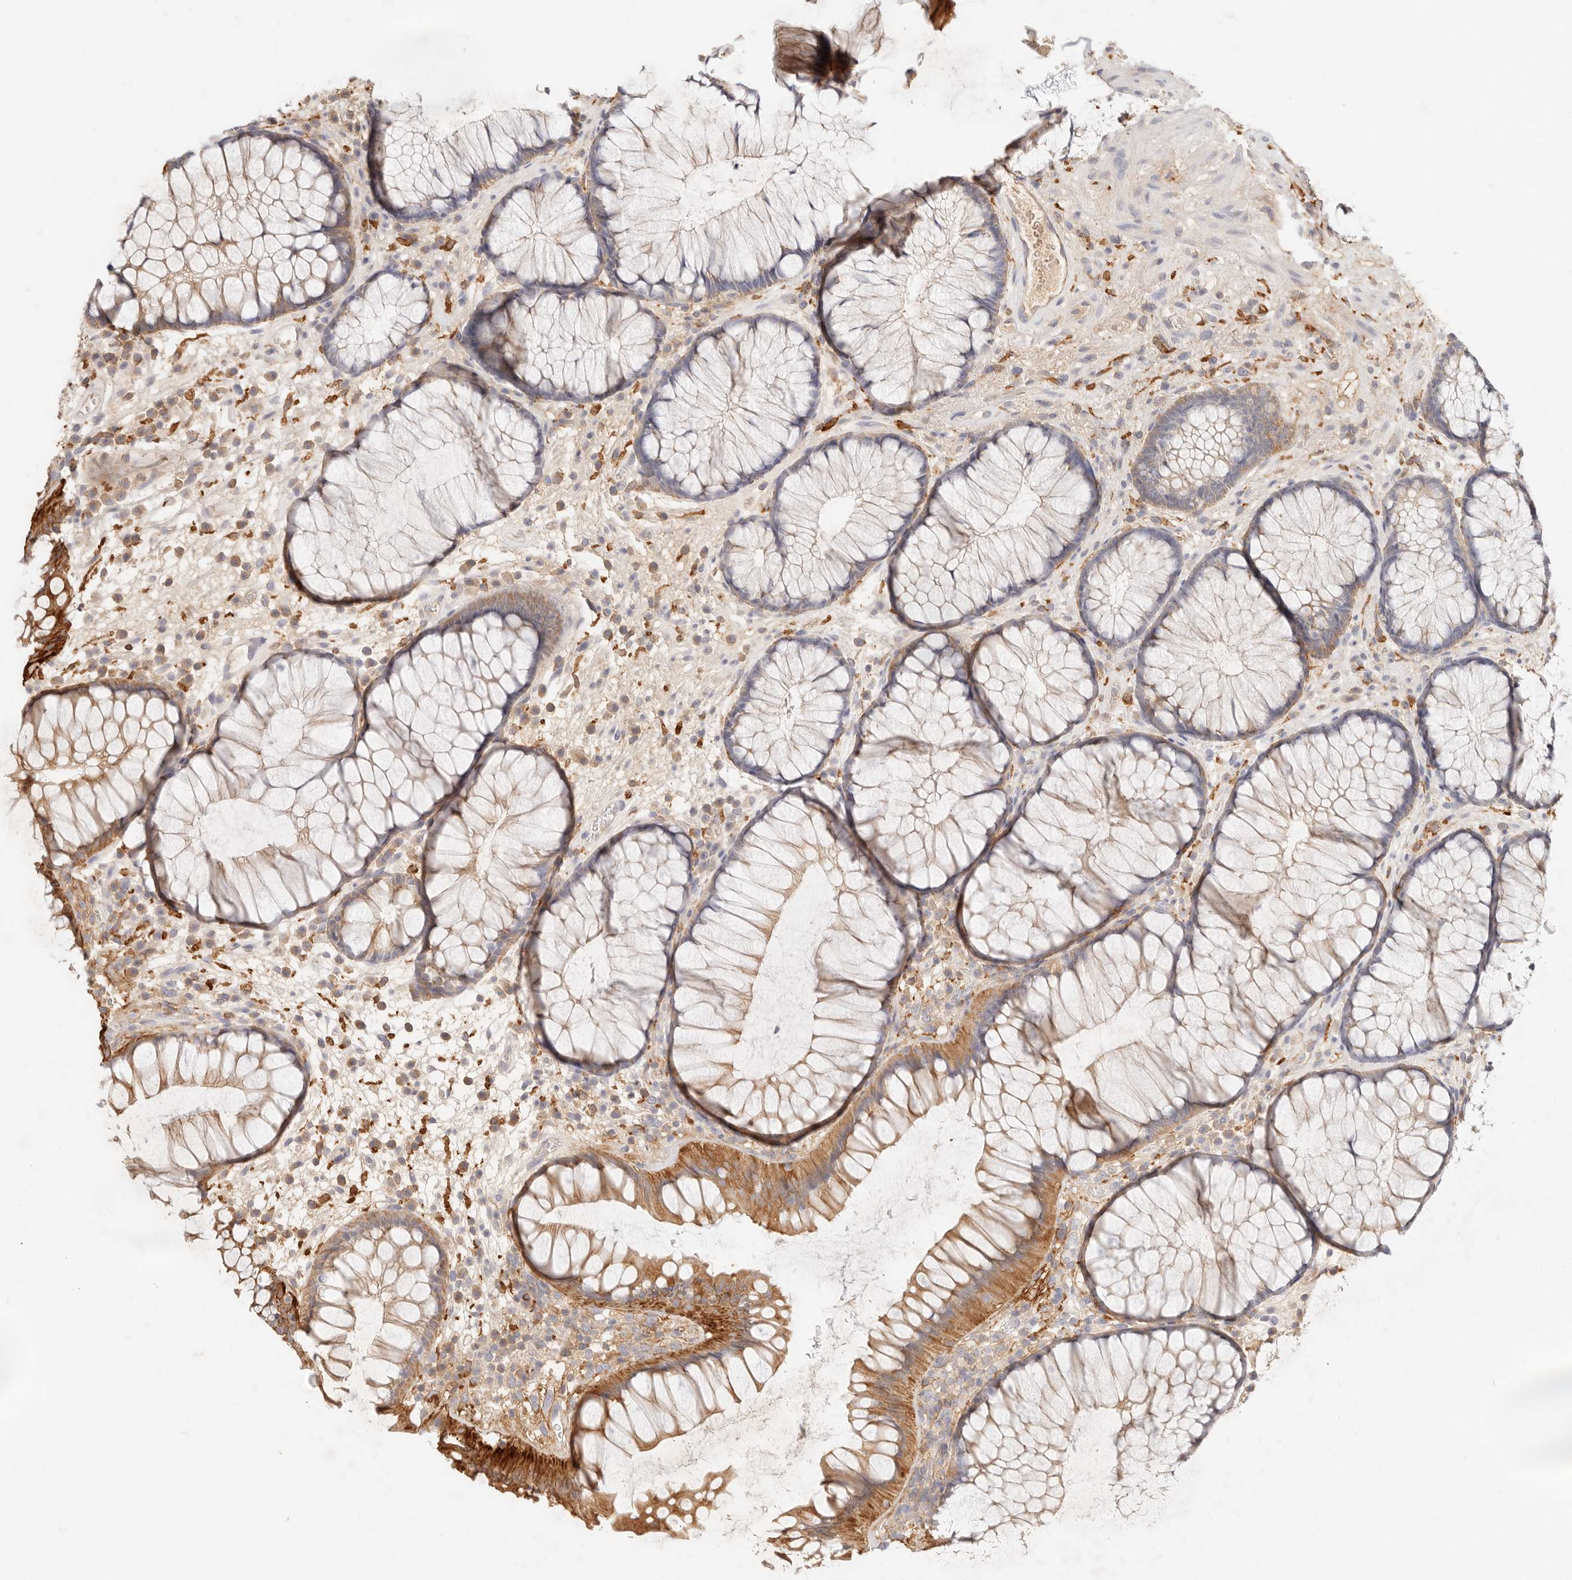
{"staining": {"intensity": "moderate", "quantity": "25%-75%", "location": "cytoplasmic/membranous"}, "tissue": "rectum", "cell_type": "Glandular cells", "image_type": "normal", "snomed": [{"axis": "morphology", "description": "Normal tissue, NOS"}, {"axis": "topography", "description": "Rectum"}], "caption": "Rectum stained with immunohistochemistry (IHC) exhibits moderate cytoplasmic/membranous expression in approximately 25%-75% of glandular cells.", "gene": "HK2", "patient": {"sex": "male", "age": 51}}